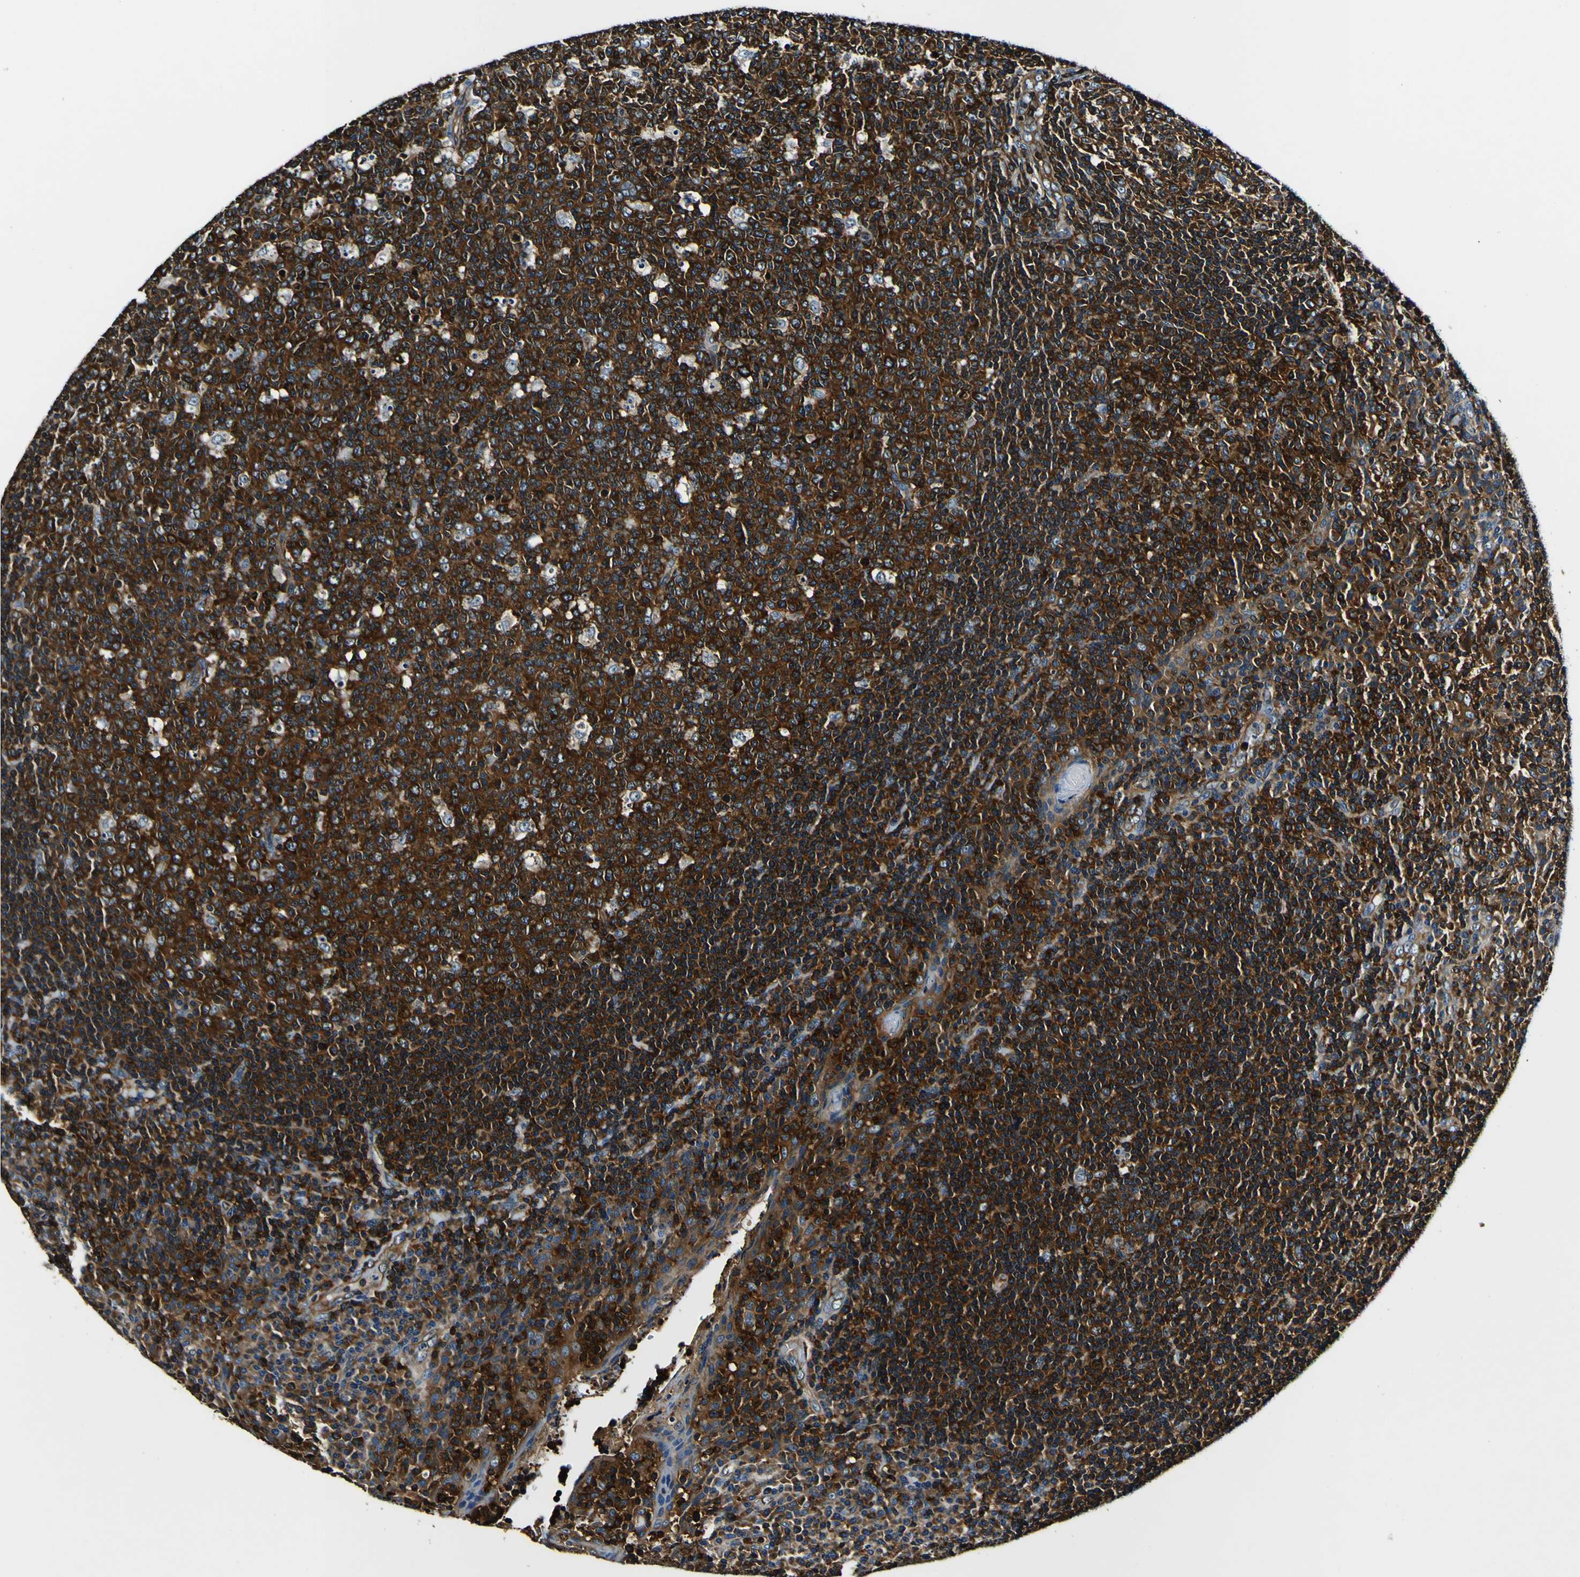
{"staining": {"intensity": "strong", "quantity": ">75%", "location": "cytoplasmic/membranous"}, "tissue": "tonsil", "cell_type": "Germinal center cells", "image_type": "normal", "snomed": [{"axis": "morphology", "description": "Normal tissue, NOS"}, {"axis": "topography", "description": "Tonsil"}], "caption": "Germinal center cells exhibit high levels of strong cytoplasmic/membranous expression in about >75% of cells in benign human tonsil. Using DAB (brown) and hematoxylin (blue) stains, captured at high magnification using brightfield microscopy.", "gene": "RHOT2", "patient": {"sex": "male", "age": 17}}